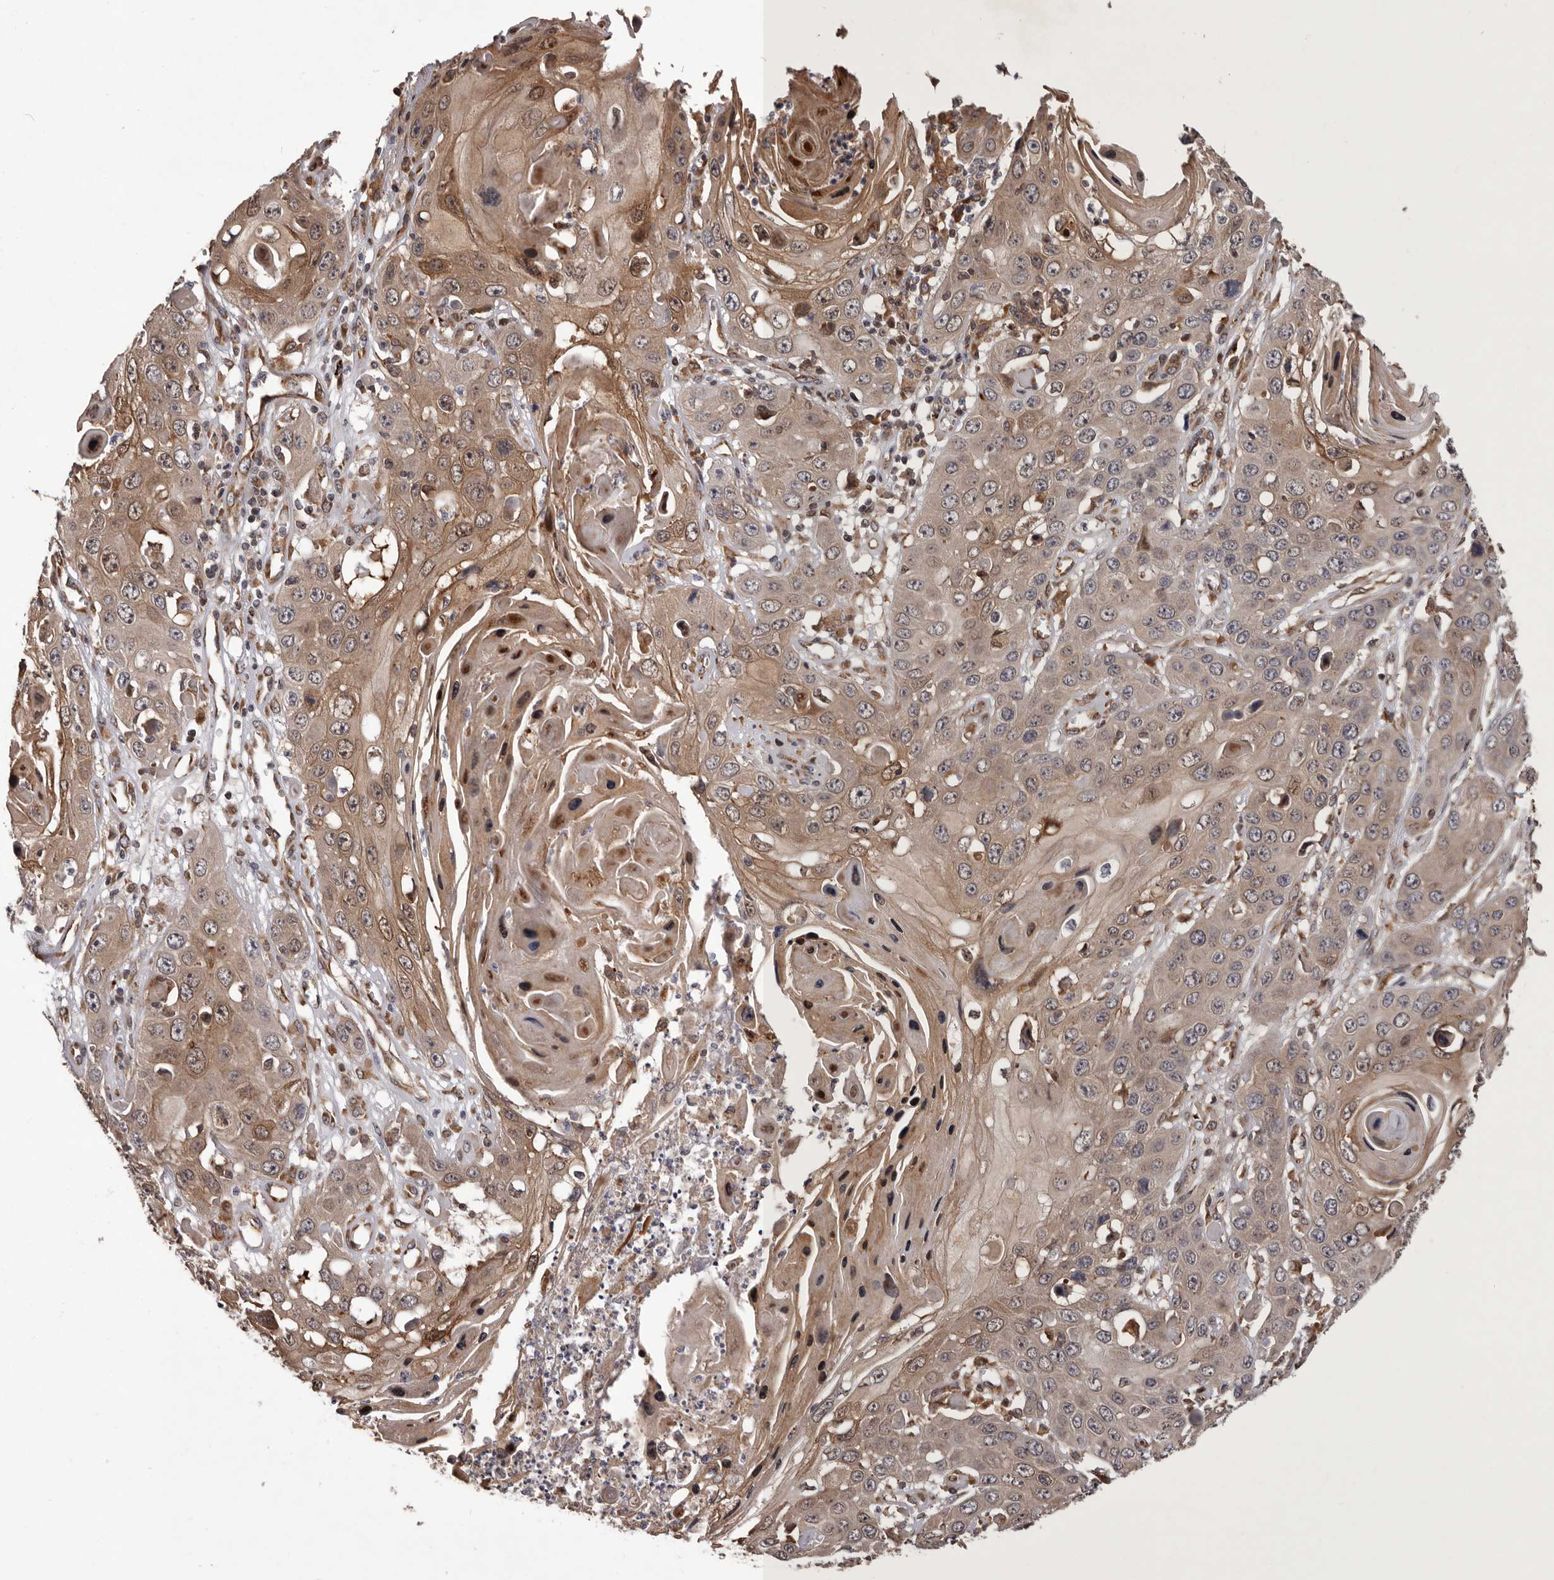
{"staining": {"intensity": "moderate", "quantity": ">75%", "location": "cytoplasmic/membranous"}, "tissue": "skin cancer", "cell_type": "Tumor cells", "image_type": "cancer", "snomed": [{"axis": "morphology", "description": "Squamous cell carcinoma, NOS"}, {"axis": "topography", "description": "Skin"}], "caption": "Squamous cell carcinoma (skin) was stained to show a protein in brown. There is medium levels of moderate cytoplasmic/membranous positivity in approximately >75% of tumor cells.", "gene": "GADD45B", "patient": {"sex": "male", "age": 55}}